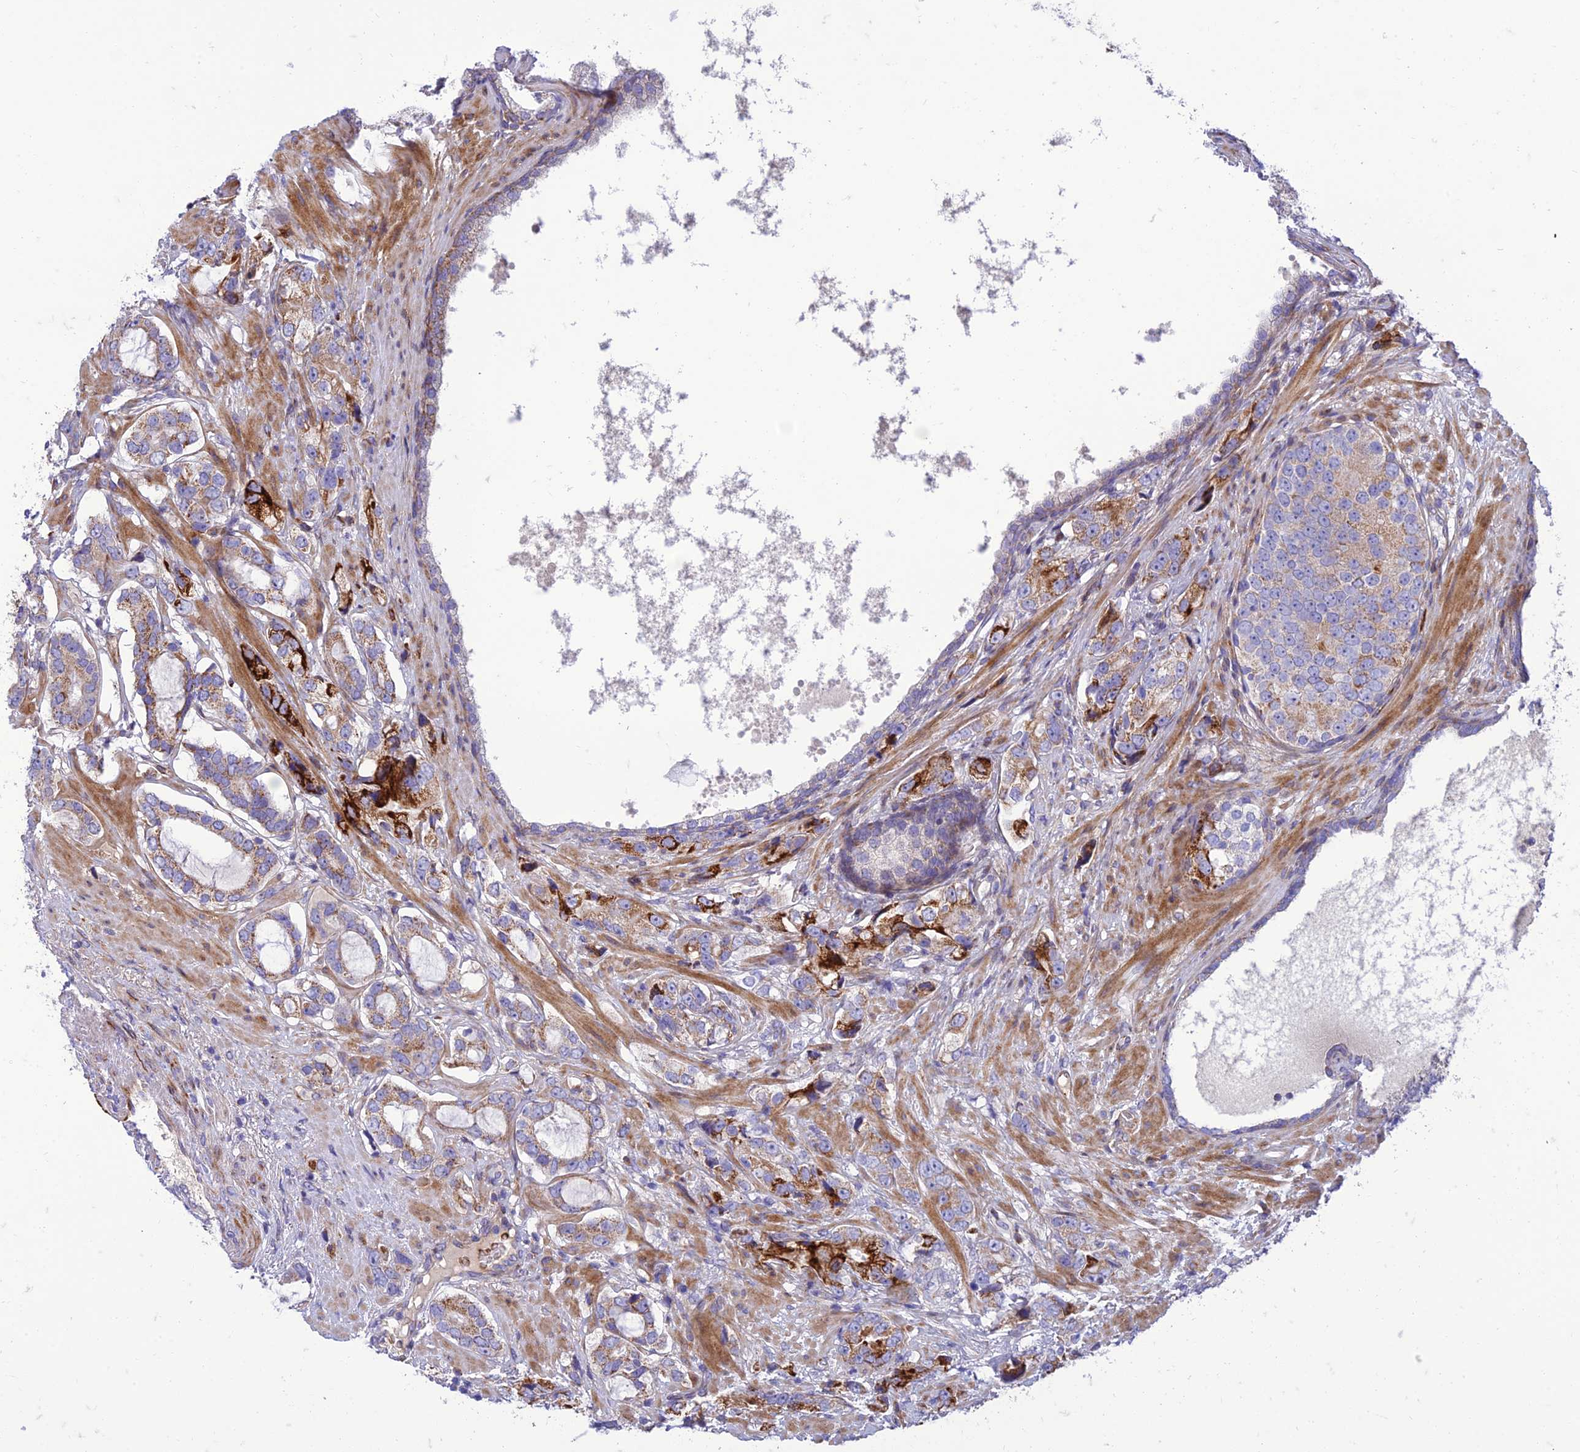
{"staining": {"intensity": "strong", "quantity": "<25%", "location": "cytoplasmic/membranous"}, "tissue": "prostate cancer", "cell_type": "Tumor cells", "image_type": "cancer", "snomed": [{"axis": "morphology", "description": "Adenocarcinoma, High grade"}, {"axis": "topography", "description": "Prostate"}], "caption": "Immunohistochemical staining of human prostate cancer (high-grade adenocarcinoma) reveals strong cytoplasmic/membranous protein positivity in about <25% of tumor cells.", "gene": "SEL1L3", "patient": {"sex": "male", "age": 75}}